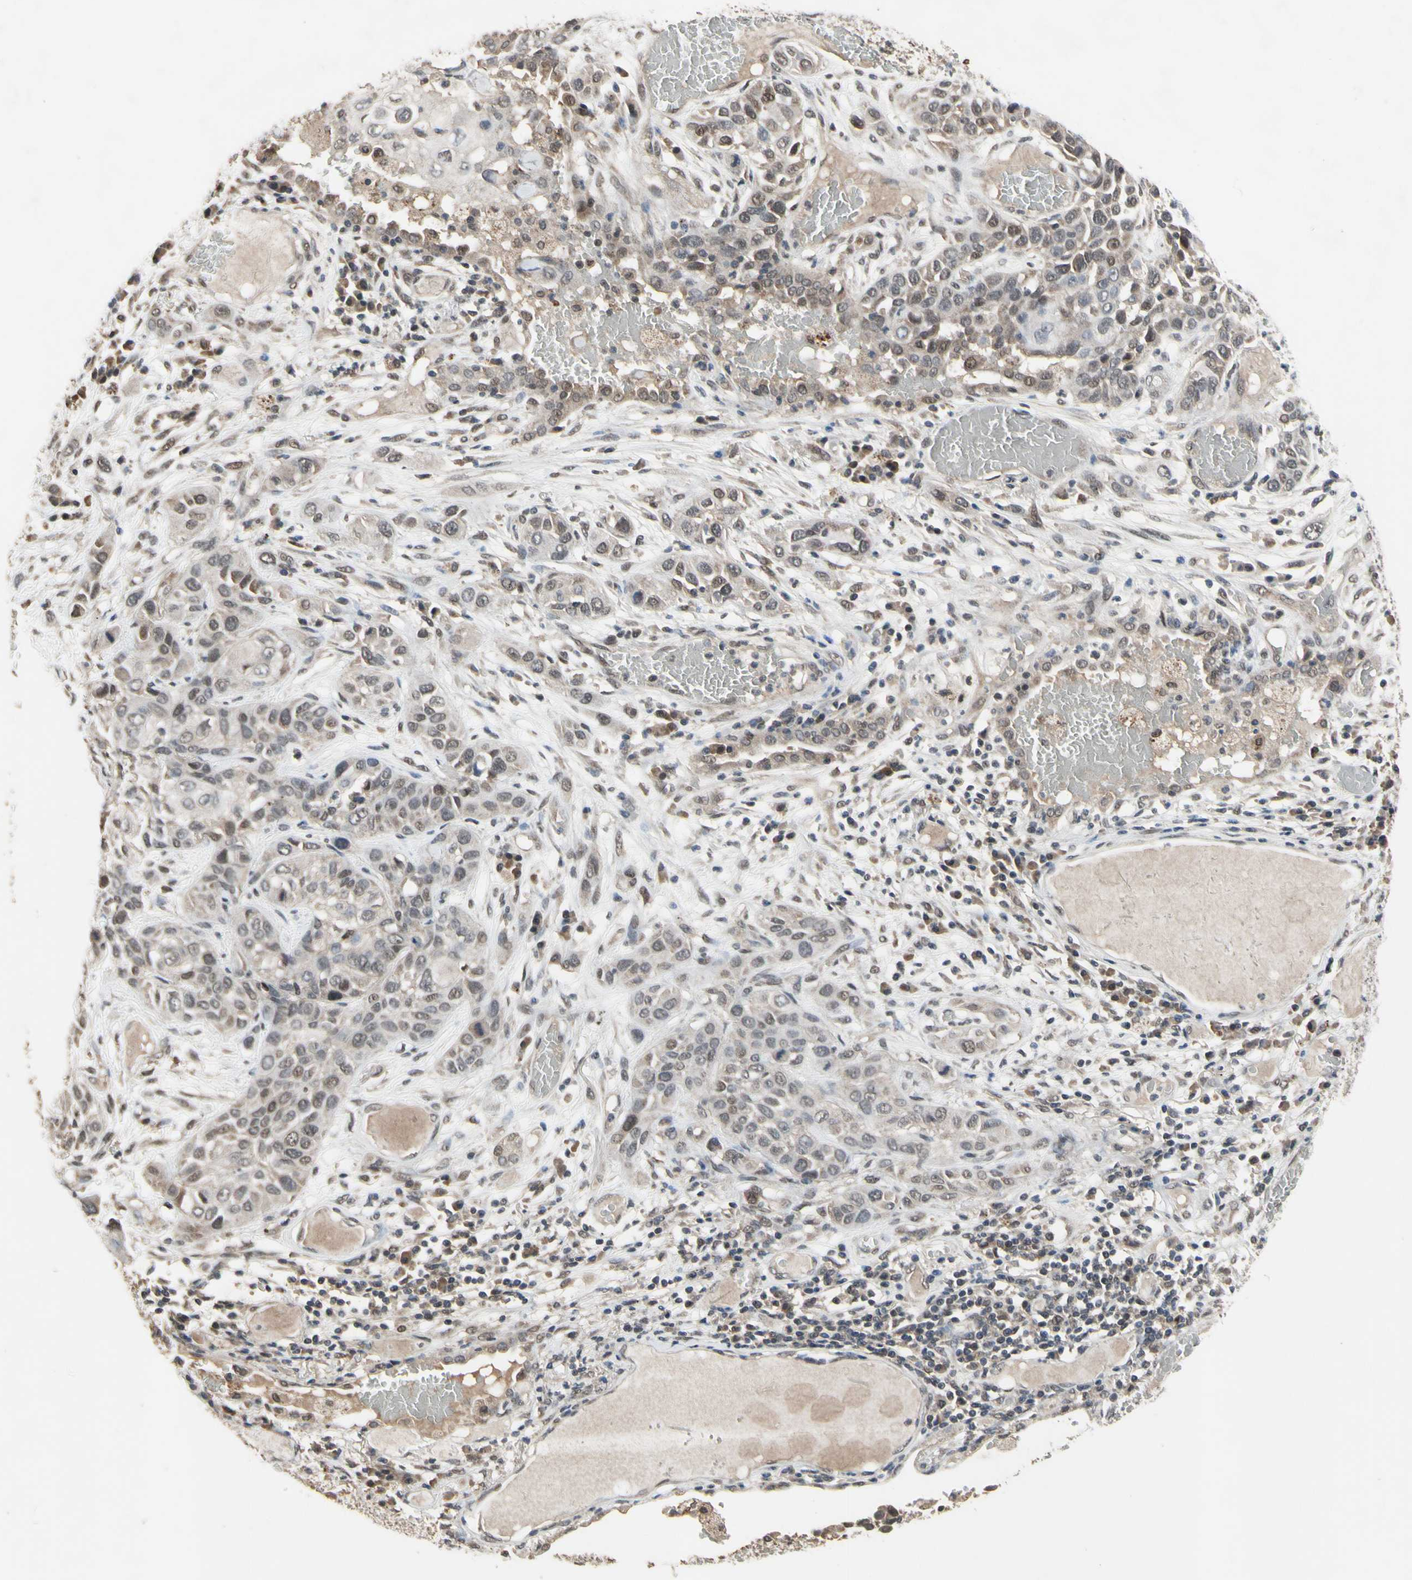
{"staining": {"intensity": "weak", "quantity": ">75%", "location": "cytoplasmic/membranous,nuclear"}, "tissue": "lung cancer", "cell_type": "Tumor cells", "image_type": "cancer", "snomed": [{"axis": "morphology", "description": "Squamous cell carcinoma, NOS"}, {"axis": "topography", "description": "Lung"}], "caption": "Immunohistochemistry (IHC) micrograph of squamous cell carcinoma (lung) stained for a protein (brown), which displays low levels of weak cytoplasmic/membranous and nuclear staining in approximately >75% of tumor cells.", "gene": "ZNF174", "patient": {"sex": "male", "age": 71}}